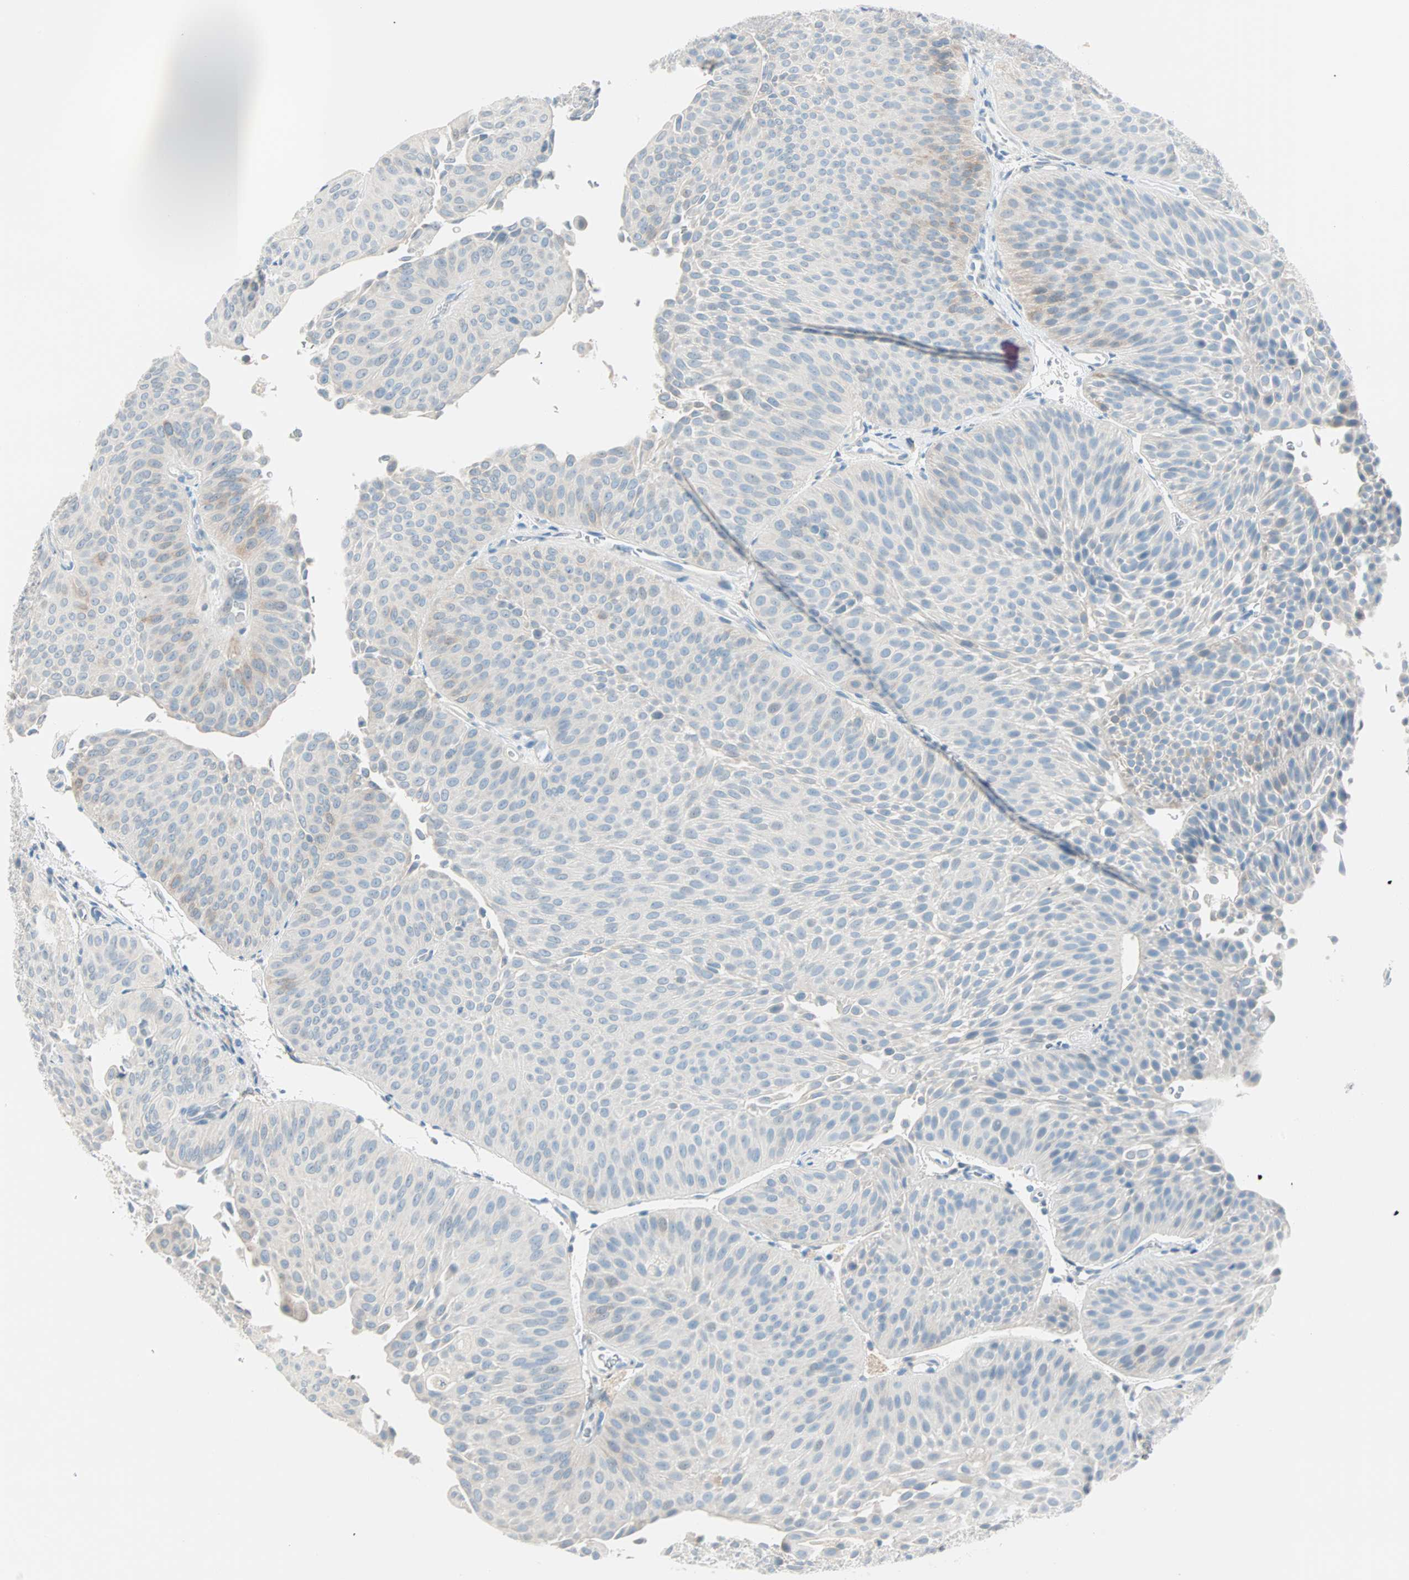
{"staining": {"intensity": "moderate", "quantity": "<25%", "location": "cytoplasmic/membranous"}, "tissue": "urothelial cancer", "cell_type": "Tumor cells", "image_type": "cancer", "snomed": [{"axis": "morphology", "description": "Urothelial carcinoma, Low grade"}, {"axis": "topography", "description": "Urinary bladder"}], "caption": "The histopathology image displays staining of low-grade urothelial carcinoma, revealing moderate cytoplasmic/membranous protein expression (brown color) within tumor cells.", "gene": "ATF6", "patient": {"sex": "female", "age": 60}}